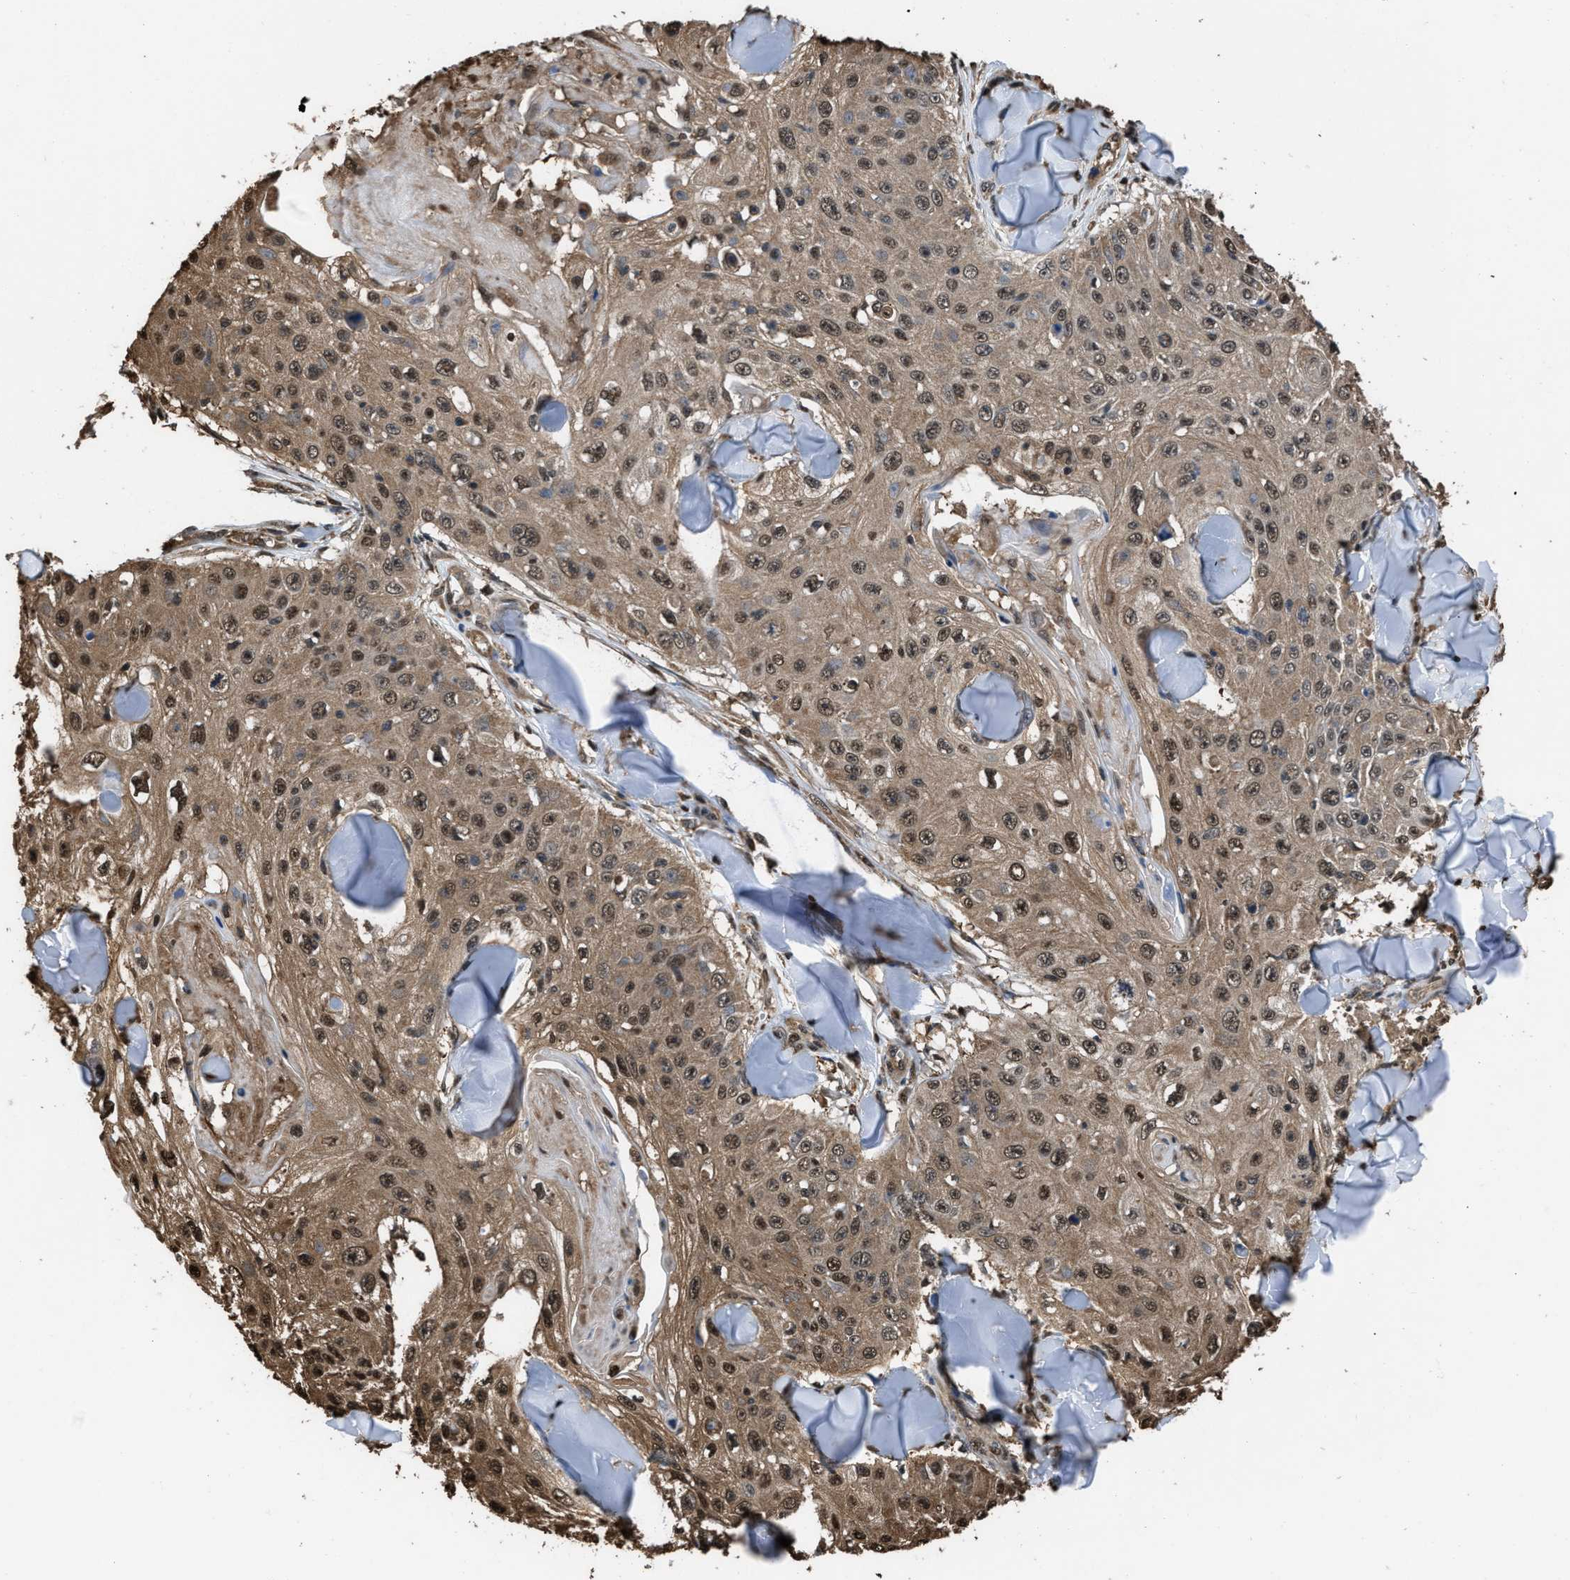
{"staining": {"intensity": "moderate", "quantity": ">75%", "location": "cytoplasmic/membranous,nuclear"}, "tissue": "skin cancer", "cell_type": "Tumor cells", "image_type": "cancer", "snomed": [{"axis": "morphology", "description": "Squamous cell carcinoma, NOS"}, {"axis": "topography", "description": "Skin"}], "caption": "Tumor cells show medium levels of moderate cytoplasmic/membranous and nuclear staining in about >75% of cells in human skin cancer.", "gene": "FNTA", "patient": {"sex": "male", "age": 86}}